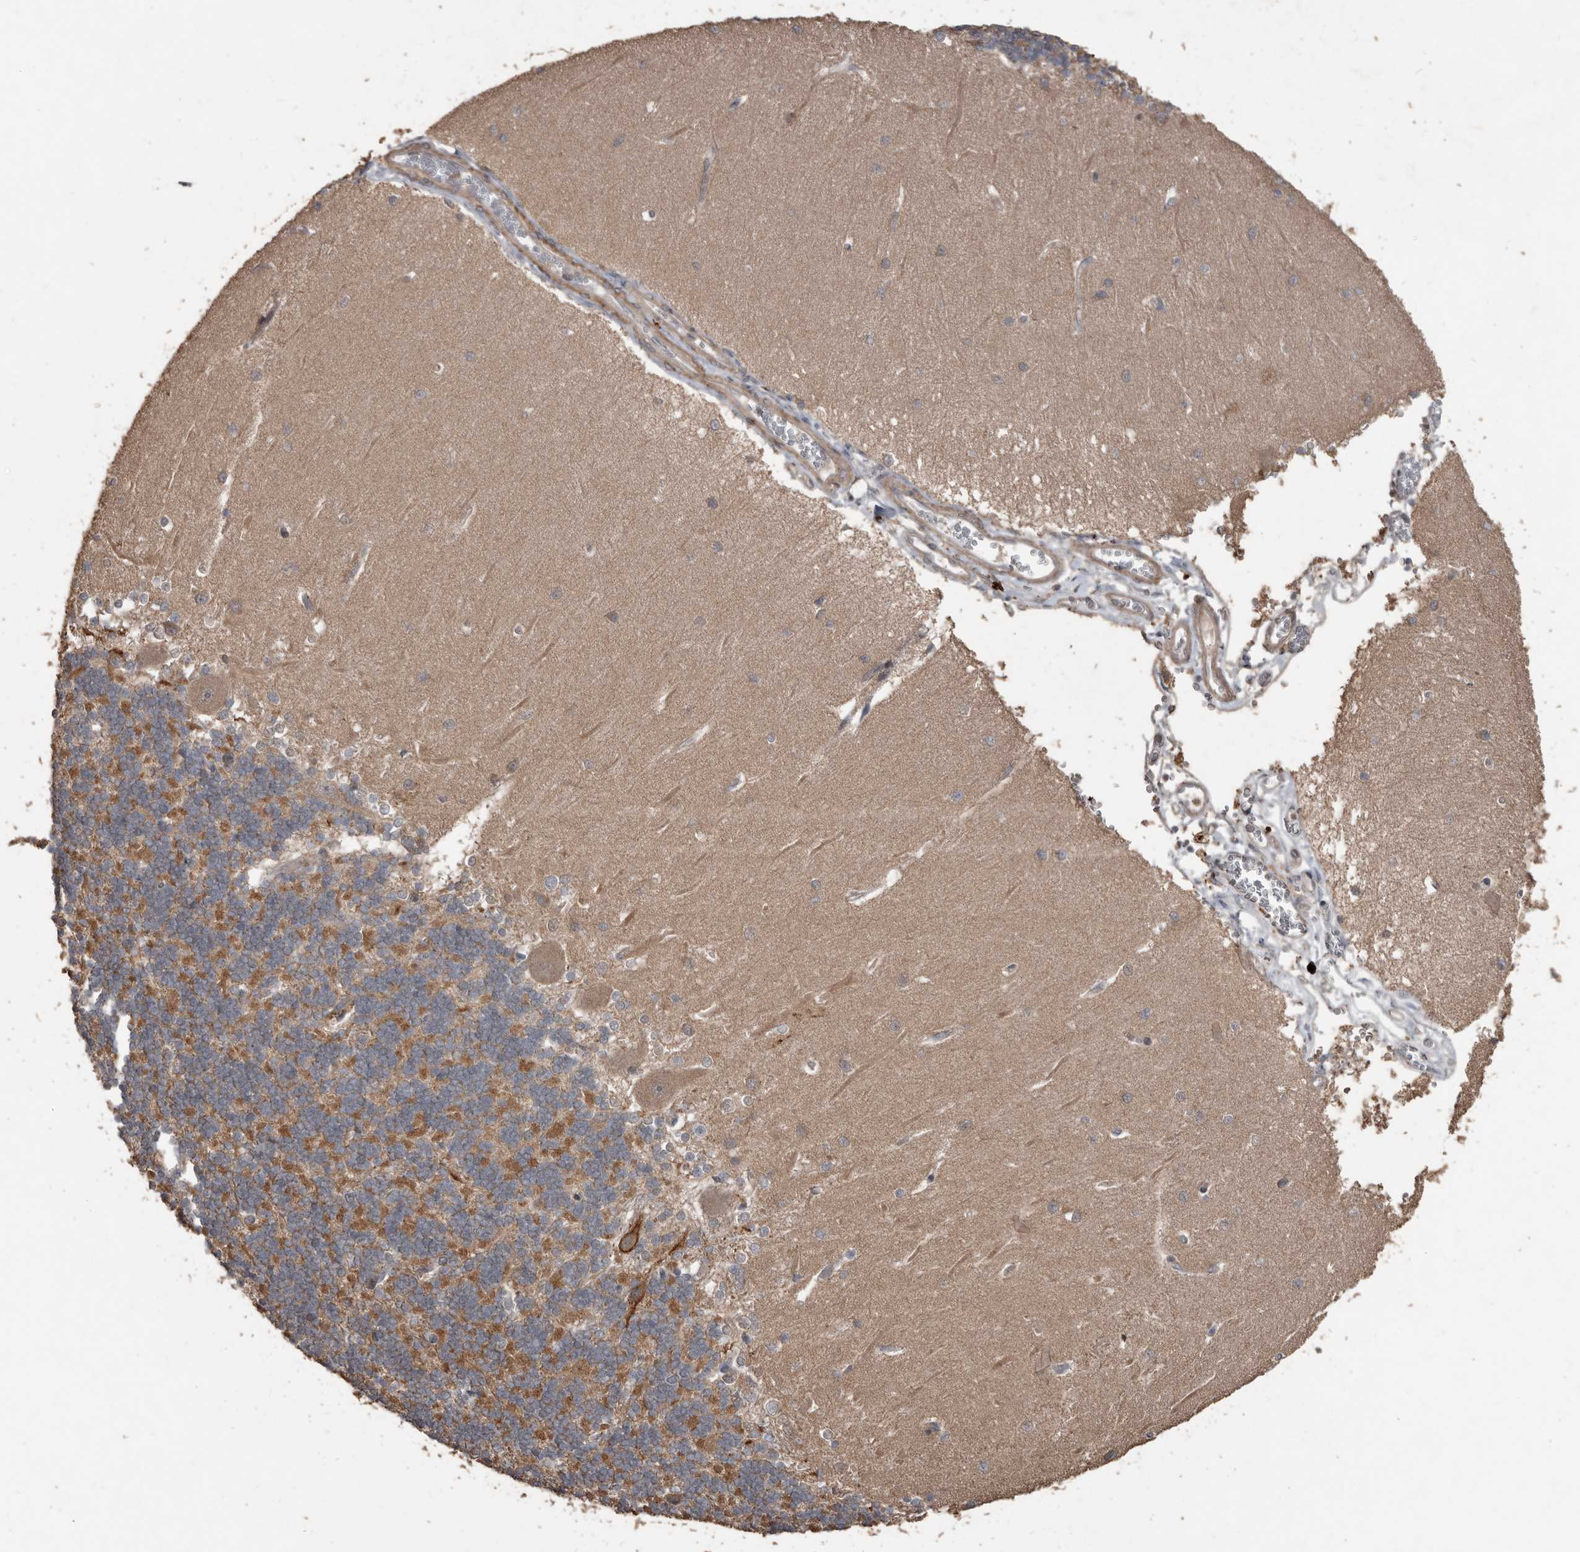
{"staining": {"intensity": "weak", "quantity": "<25%", "location": "cytoplasmic/membranous"}, "tissue": "cerebellum", "cell_type": "Cells in granular layer", "image_type": "normal", "snomed": [{"axis": "morphology", "description": "Normal tissue, NOS"}, {"axis": "topography", "description": "Cerebellum"}], "caption": "This is a image of immunohistochemistry (IHC) staining of unremarkable cerebellum, which shows no positivity in cells in granular layer.", "gene": "BAMBI", "patient": {"sex": "male", "age": 37}}